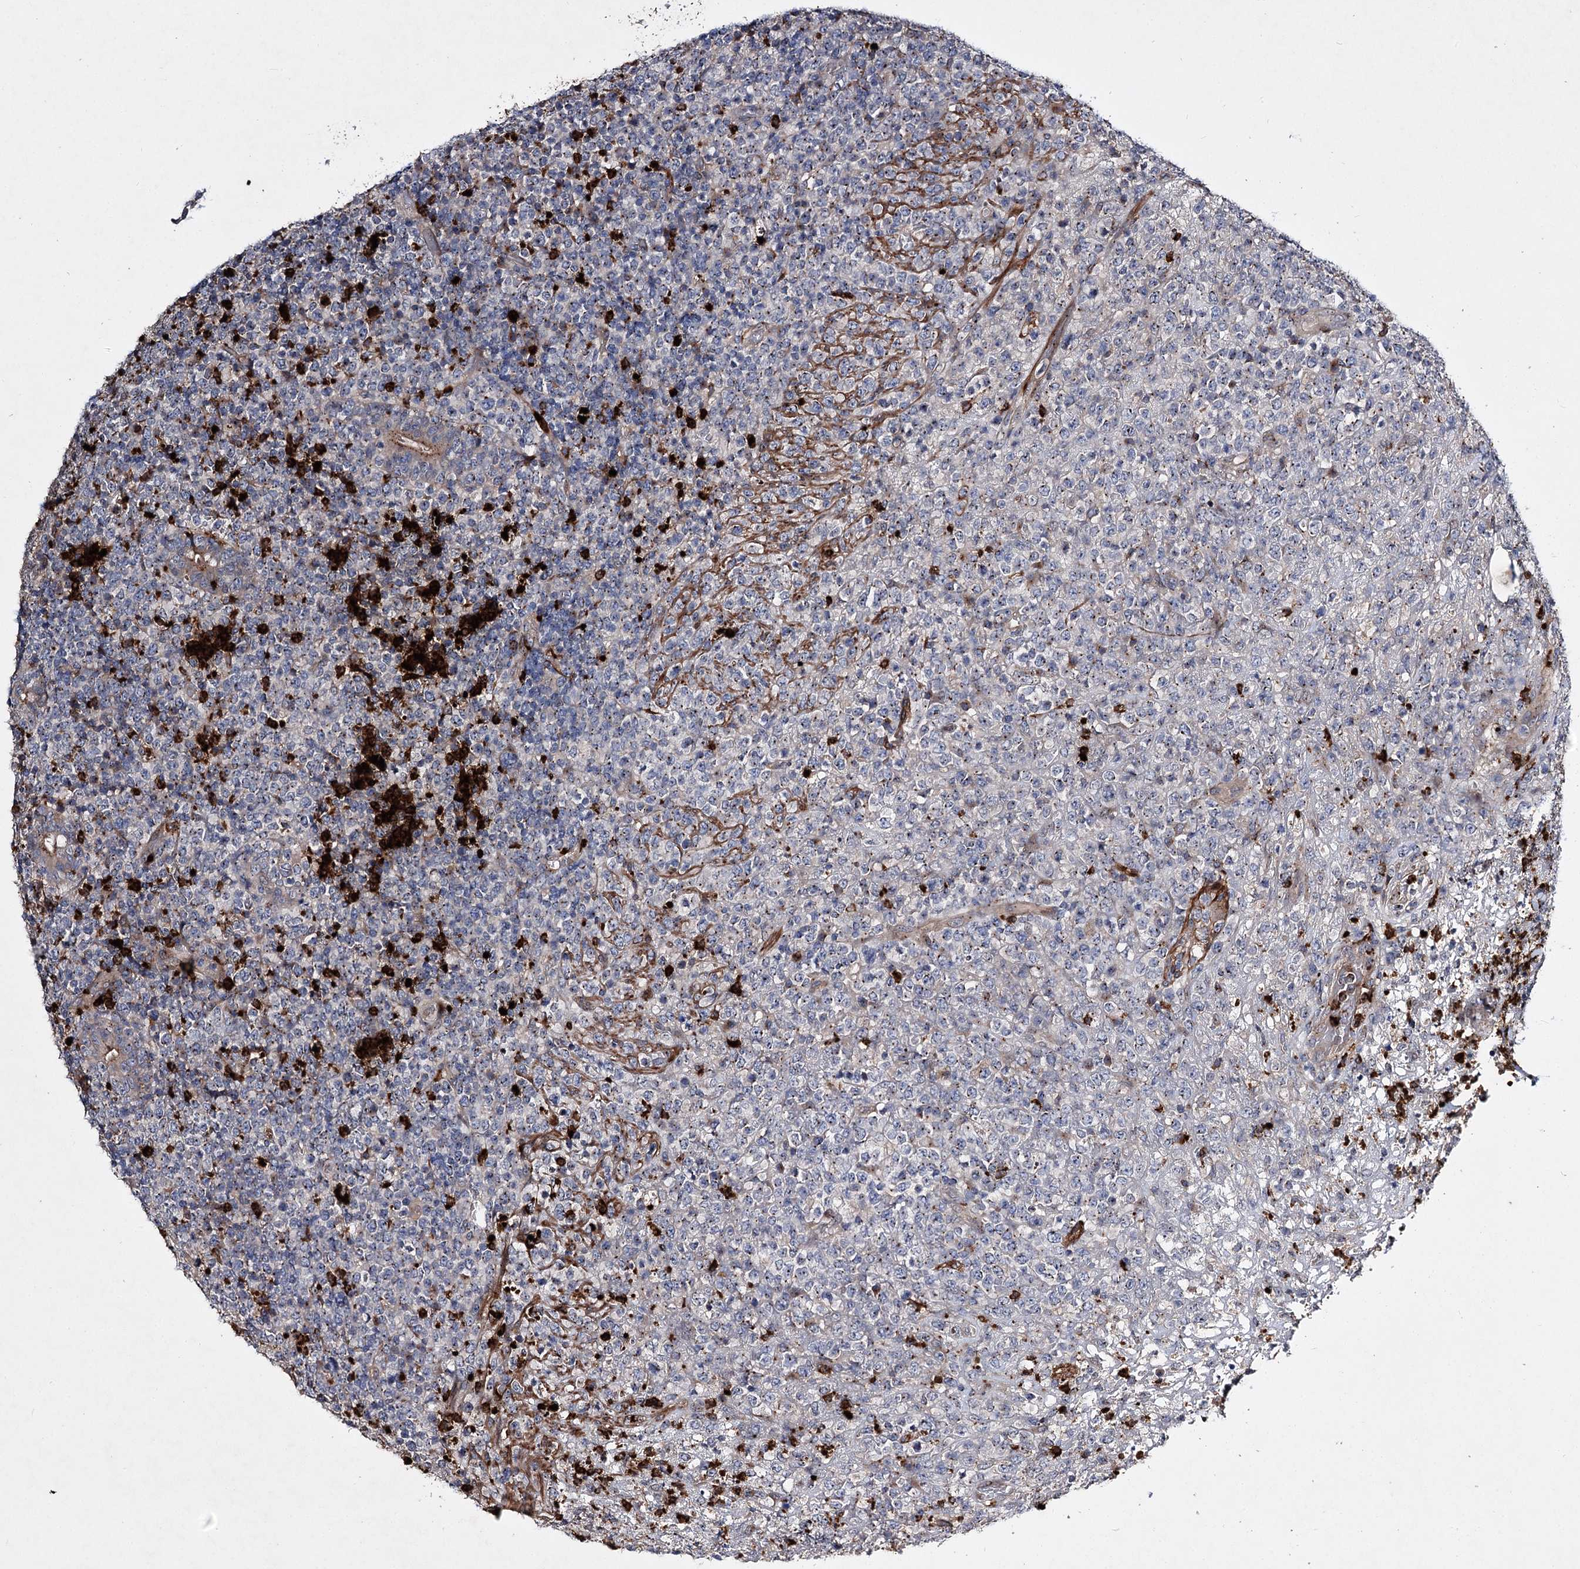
{"staining": {"intensity": "negative", "quantity": "none", "location": "none"}, "tissue": "lymphoma", "cell_type": "Tumor cells", "image_type": "cancer", "snomed": [{"axis": "morphology", "description": "Malignant lymphoma, non-Hodgkin's type, High grade"}, {"axis": "topography", "description": "Colon"}], "caption": "High magnification brightfield microscopy of lymphoma stained with DAB (3,3'-diaminobenzidine) (brown) and counterstained with hematoxylin (blue): tumor cells show no significant staining.", "gene": "MINDY3", "patient": {"sex": "female", "age": 53}}